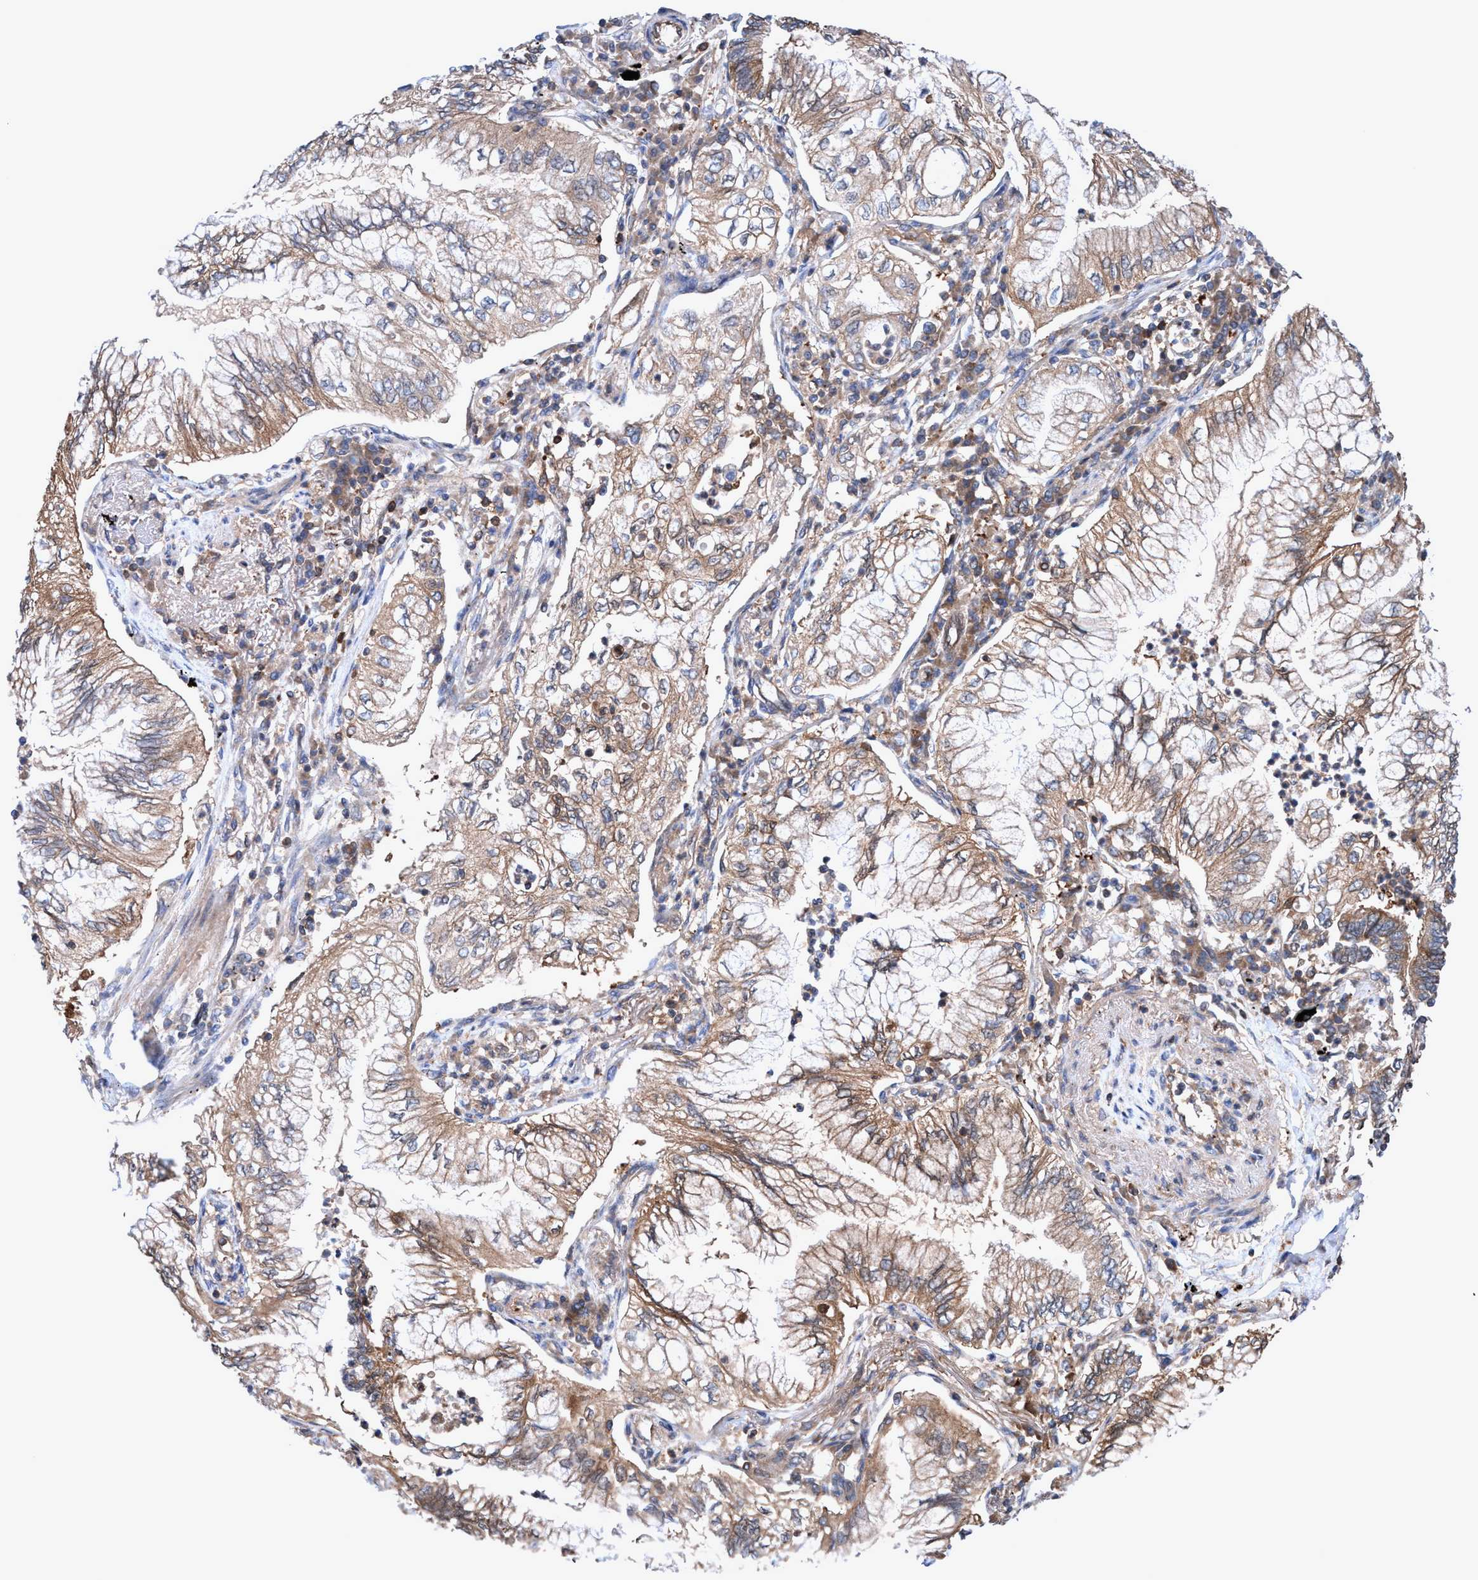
{"staining": {"intensity": "moderate", "quantity": ">75%", "location": "cytoplasmic/membranous"}, "tissue": "lung cancer", "cell_type": "Tumor cells", "image_type": "cancer", "snomed": [{"axis": "morphology", "description": "Normal tissue, NOS"}, {"axis": "morphology", "description": "Adenocarcinoma, NOS"}, {"axis": "topography", "description": "Bronchus"}, {"axis": "topography", "description": "Lung"}], "caption": "Immunohistochemical staining of lung cancer (adenocarcinoma) reveals medium levels of moderate cytoplasmic/membranous expression in approximately >75% of tumor cells.", "gene": "GLOD4", "patient": {"sex": "female", "age": 70}}